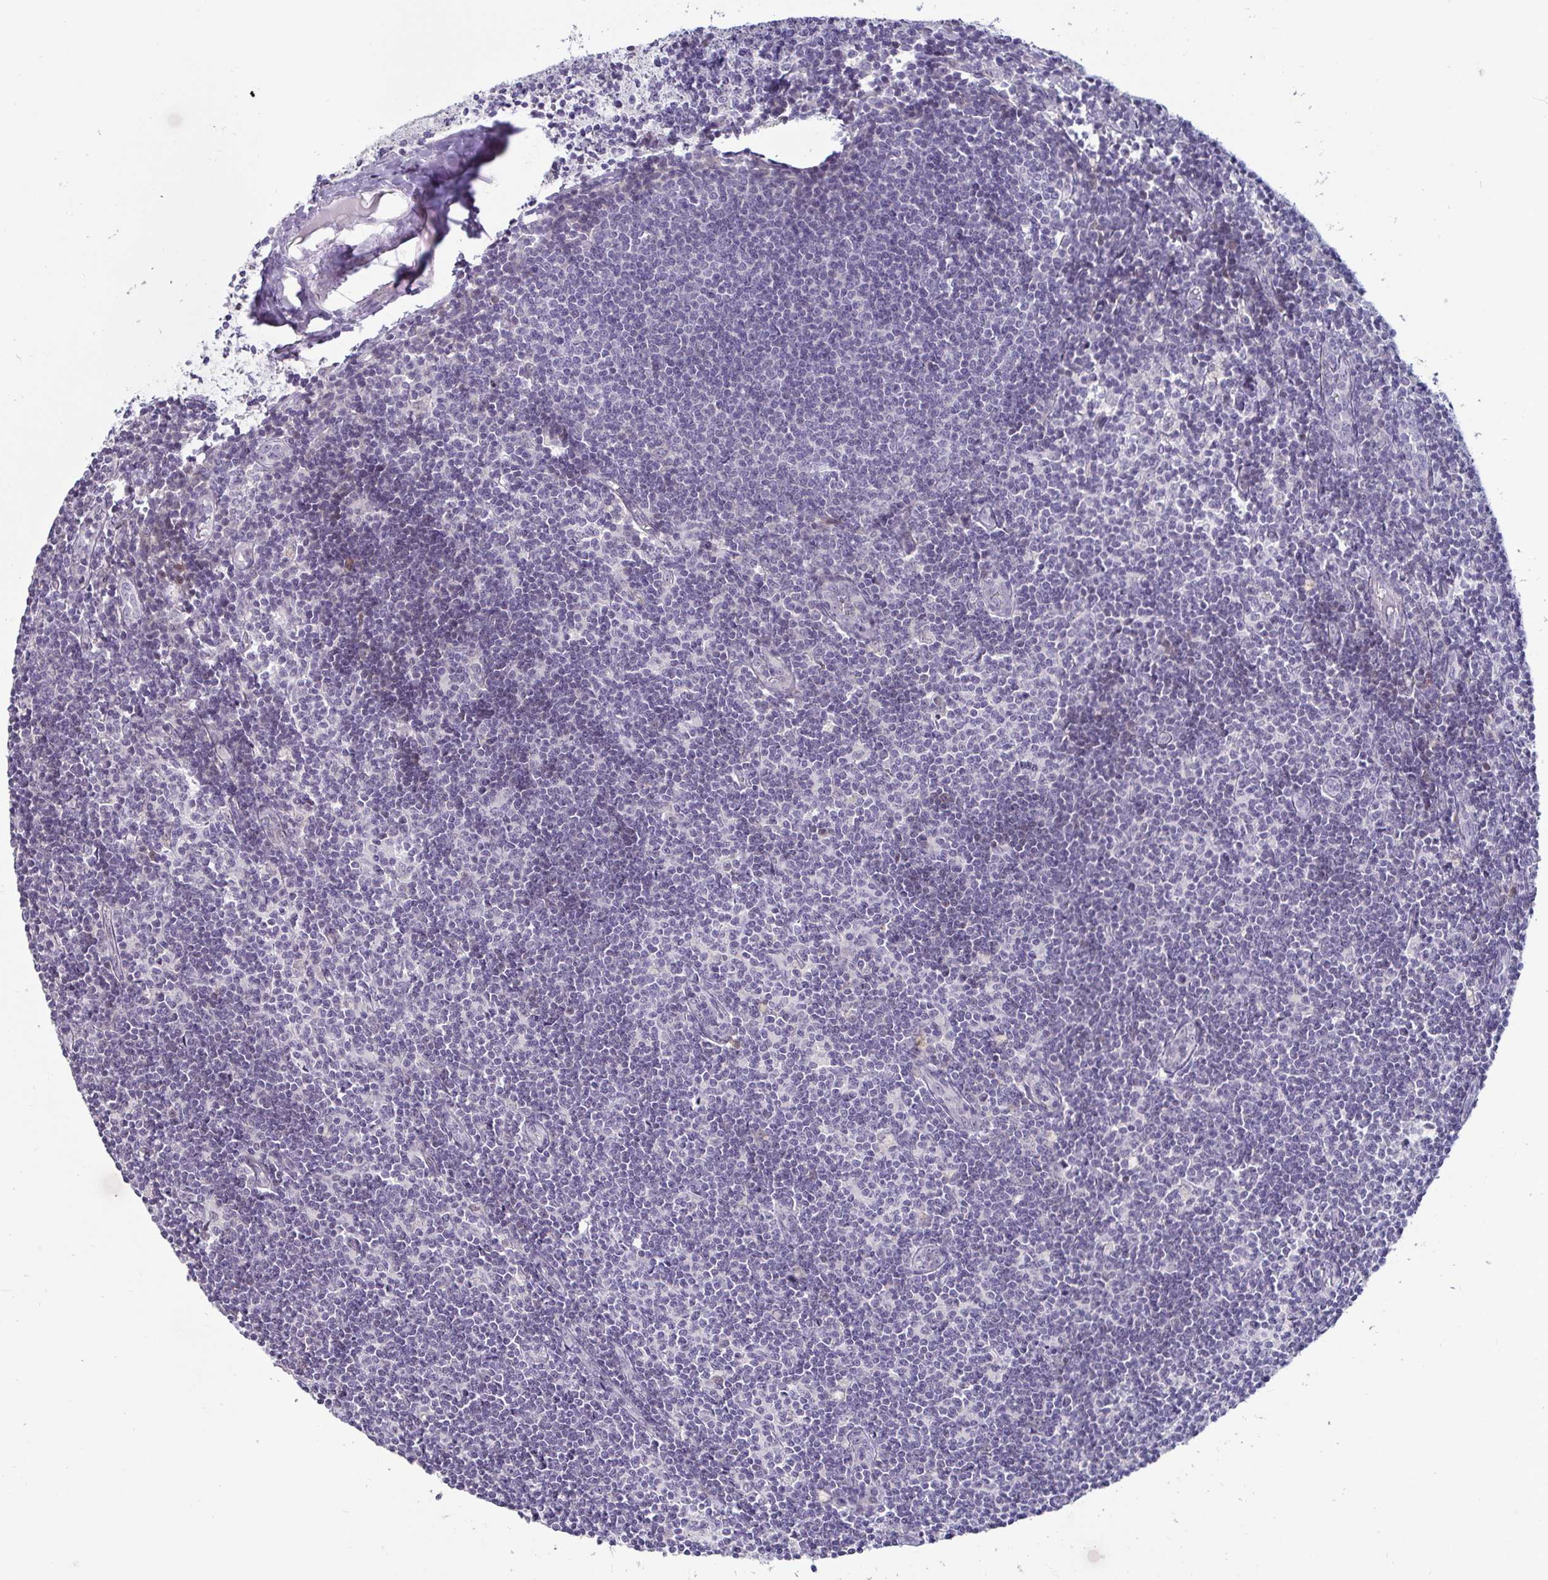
{"staining": {"intensity": "negative", "quantity": "none", "location": "none"}, "tissue": "lymph node", "cell_type": "Non-germinal center cells", "image_type": "normal", "snomed": [{"axis": "morphology", "description": "Normal tissue, NOS"}, {"axis": "topography", "description": "Lymph node"}], "caption": "An image of human lymph node is negative for staining in non-germinal center cells. (DAB (3,3'-diaminobenzidine) immunohistochemistry, high magnification).", "gene": "GSTM1", "patient": {"sex": "female", "age": 31}}